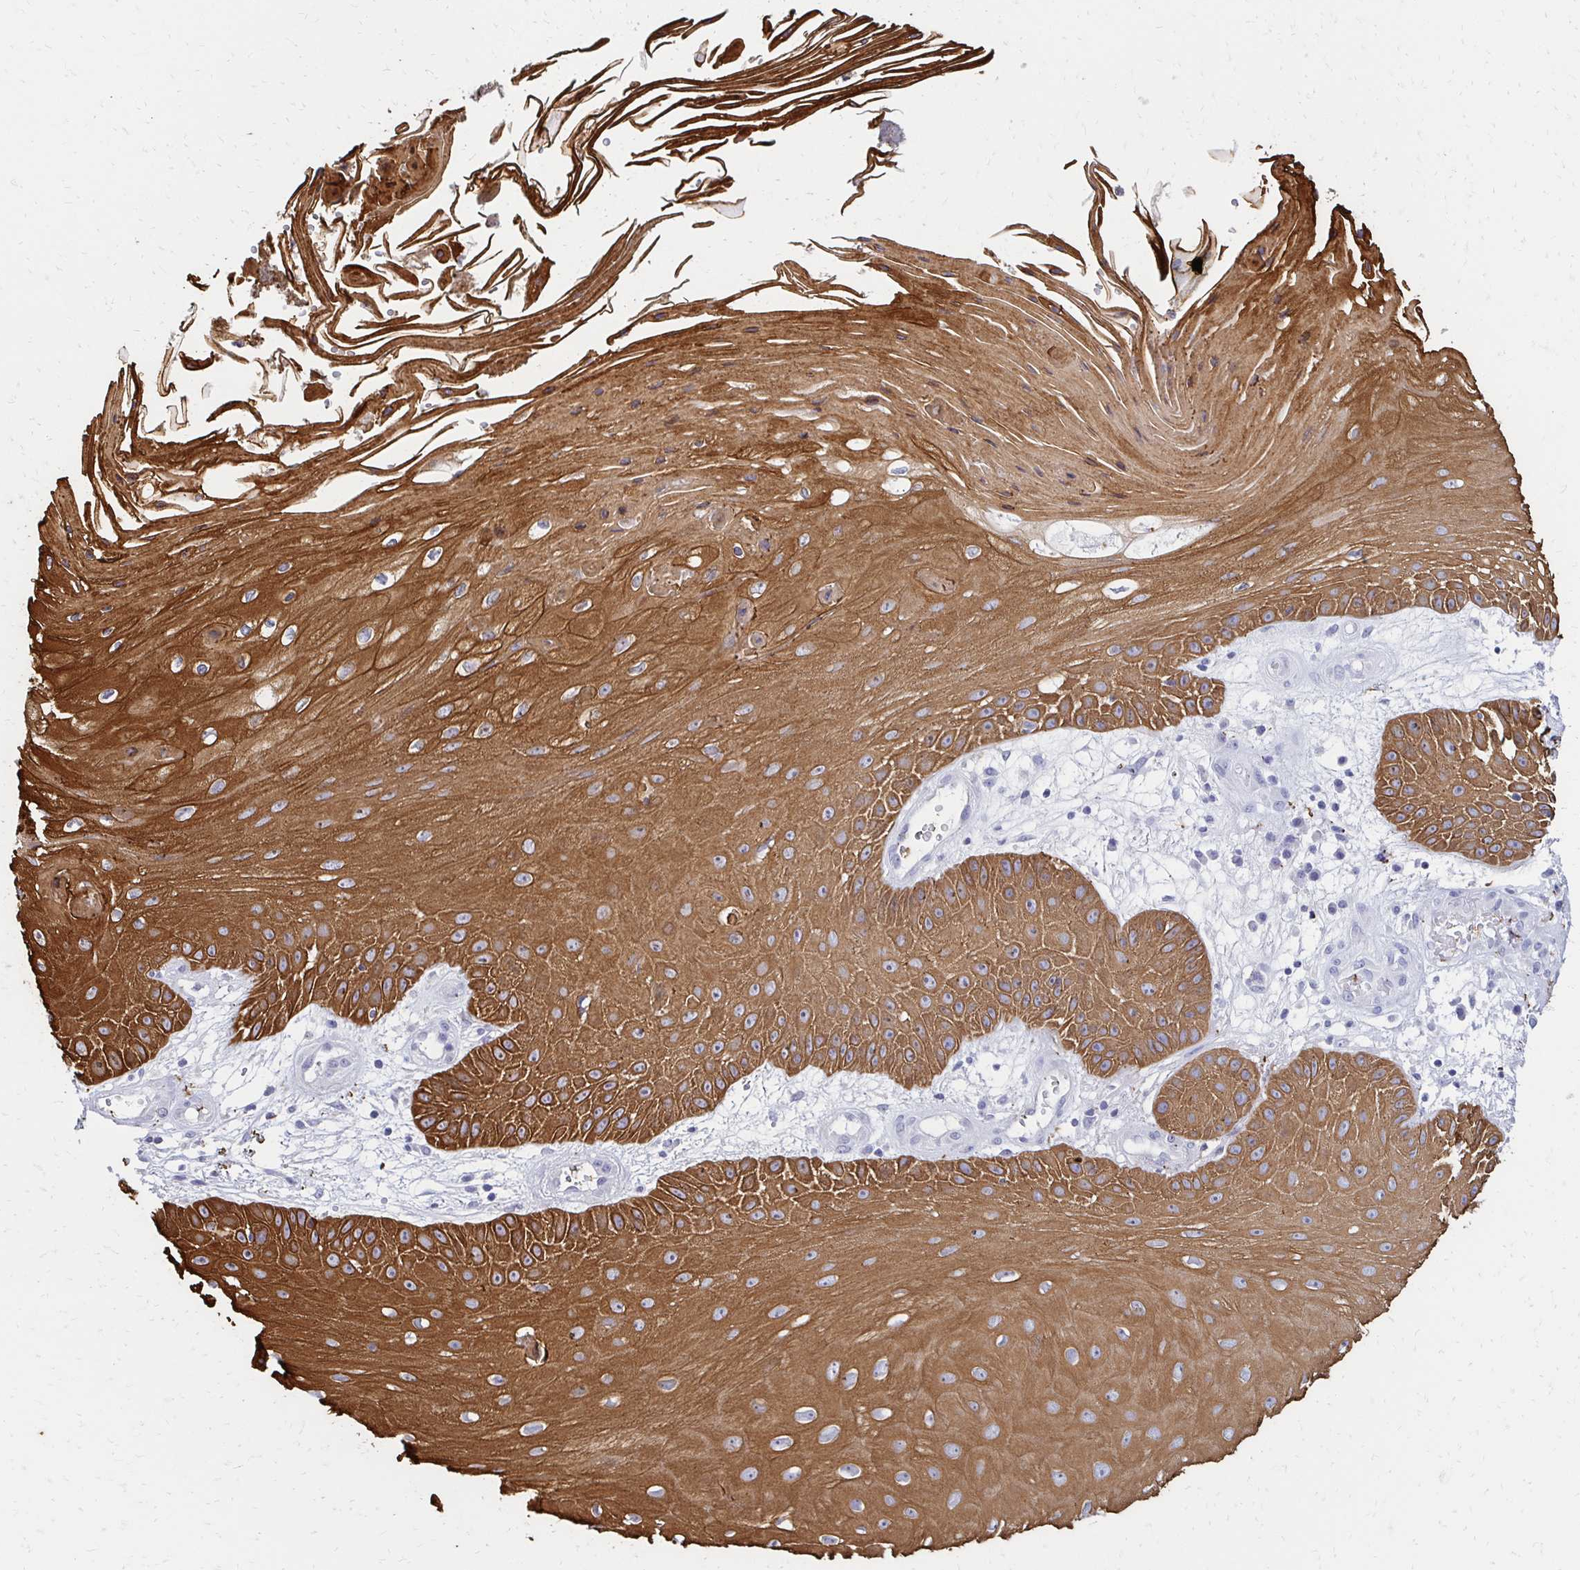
{"staining": {"intensity": "strong", "quantity": ">75%", "location": "cytoplasmic/membranous"}, "tissue": "skin cancer", "cell_type": "Tumor cells", "image_type": "cancer", "snomed": [{"axis": "morphology", "description": "Squamous cell carcinoma, NOS"}, {"axis": "topography", "description": "Skin"}], "caption": "This micrograph demonstrates IHC staining of human skin cancer, with high strong cytoplasmic/membranous positivity in about >75% of tumor cells.", "gene": "C1QTNF2", "patient": {"sex": "male", "age": 70}}